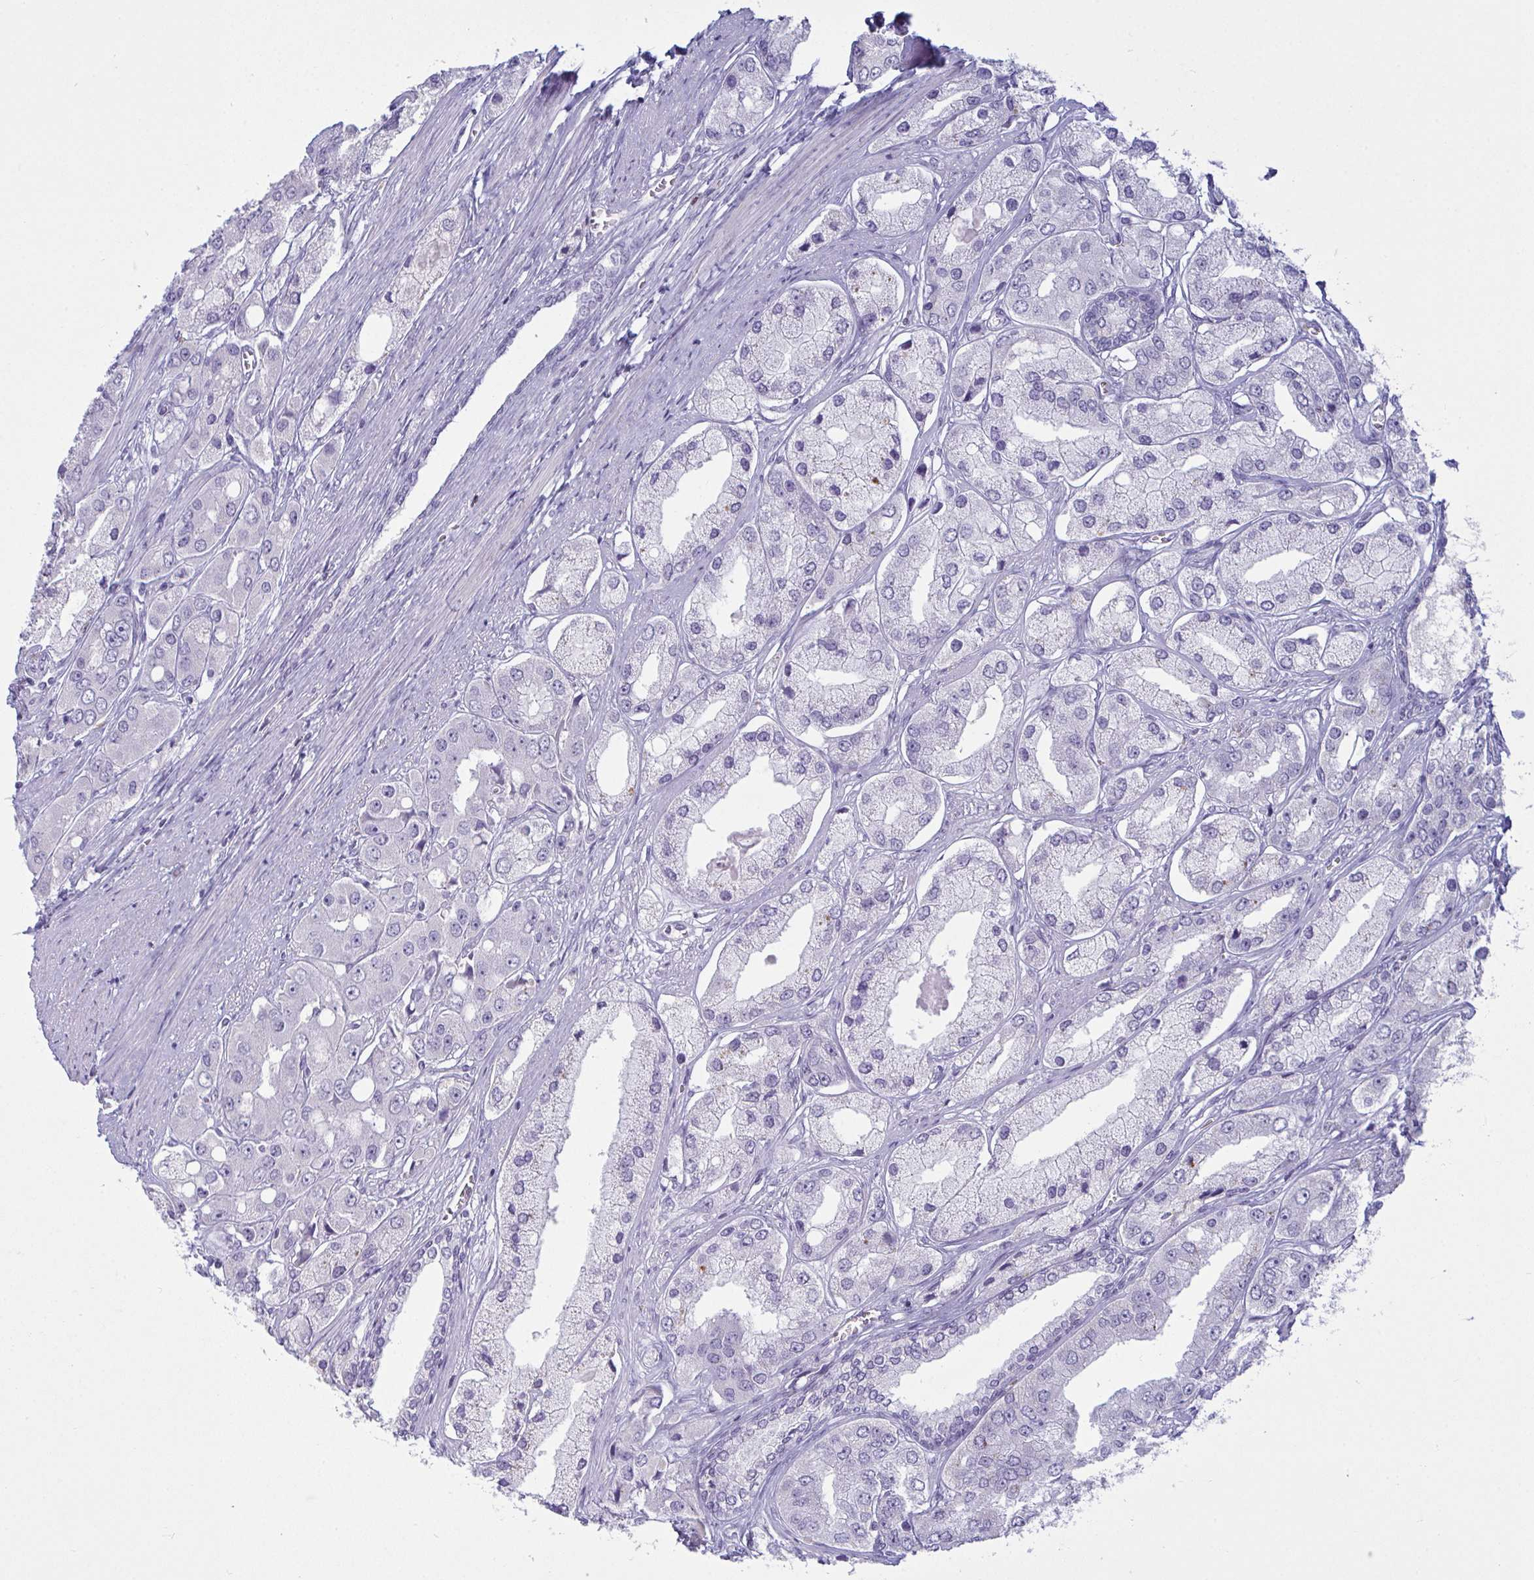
{"staining": {"intensity": "negative", "quantity": "none", "location": "none"}, "tissue": "prostate cancer", "cell_type": "Tumor cells", "image_type": "cancer", "snomed": [{"axis": "morphology", "description": "Adenocarcinoma, Low grade"}, {"axis": "topography", "description": "Prostate"}], "caption": "DAB (3,3'-diaminobenzidine) immunohistochemical staining of human prostate cancer (low-grade adenocarcinoma) displays no significant expression in tumor cells.", "gene": "SERPINB10", "patient": {"sex": "male", "age": 69}}